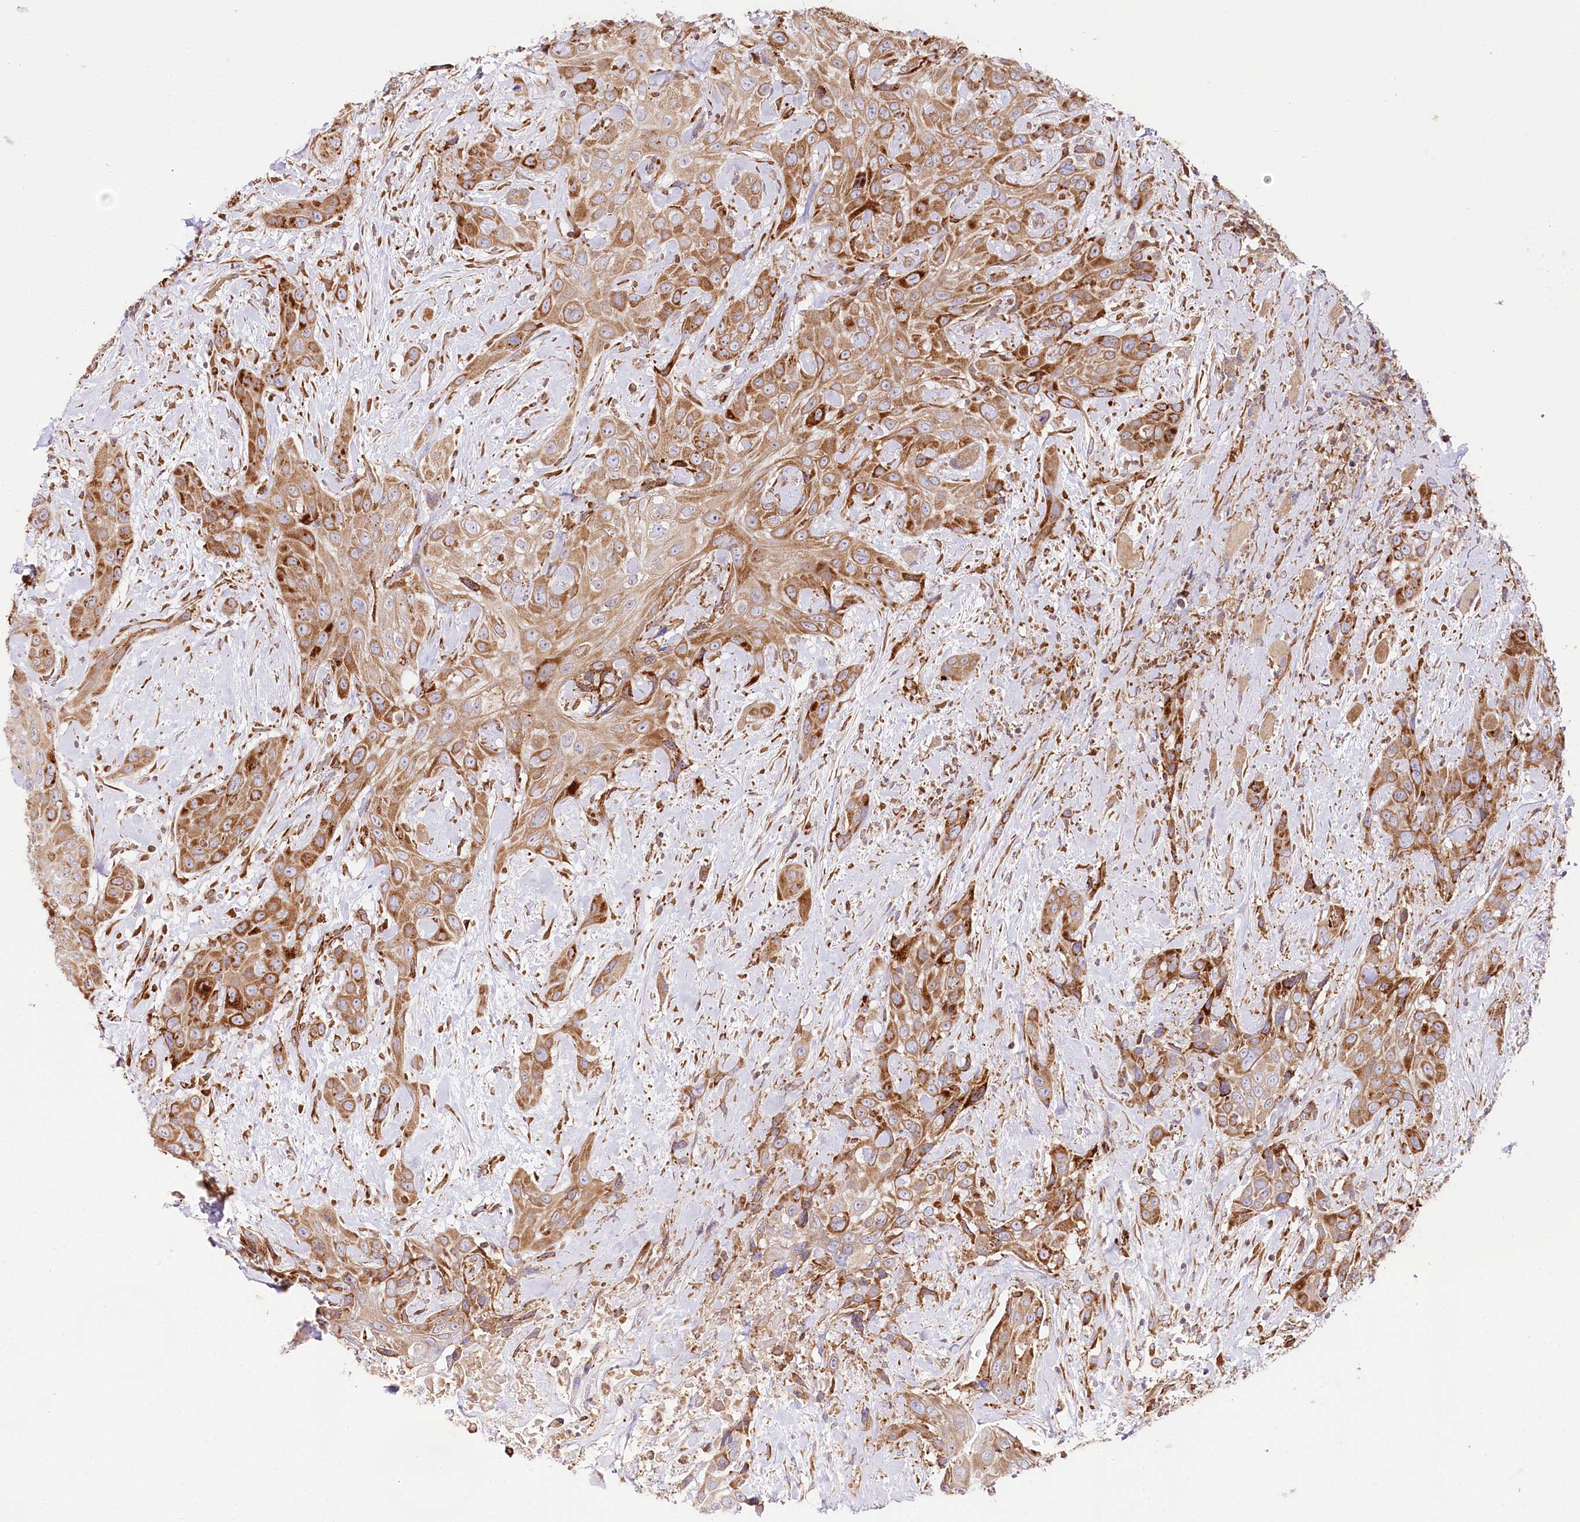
{"staining": {"intensity": "moderate", "quantity": ">75%", "location": "cytoplasmic/membranous"}, "tissue": "head and neck cancer", "cell_type": "Tumor cells", "image_type": "cancer", "snomed": [{"axis": "morphology", "description": "Squamous cell carcinoma, NOS"}, {"axis": "topography", "description": "Head-Neck"}], "caption": "Protein staining by IHC shows moderate cytoplasmic/membranous staining in approximately >75% of tumor cells in head and neck cancer.", "gene": "CNPY2", "patient": {"sex": "male", "age": 81}}